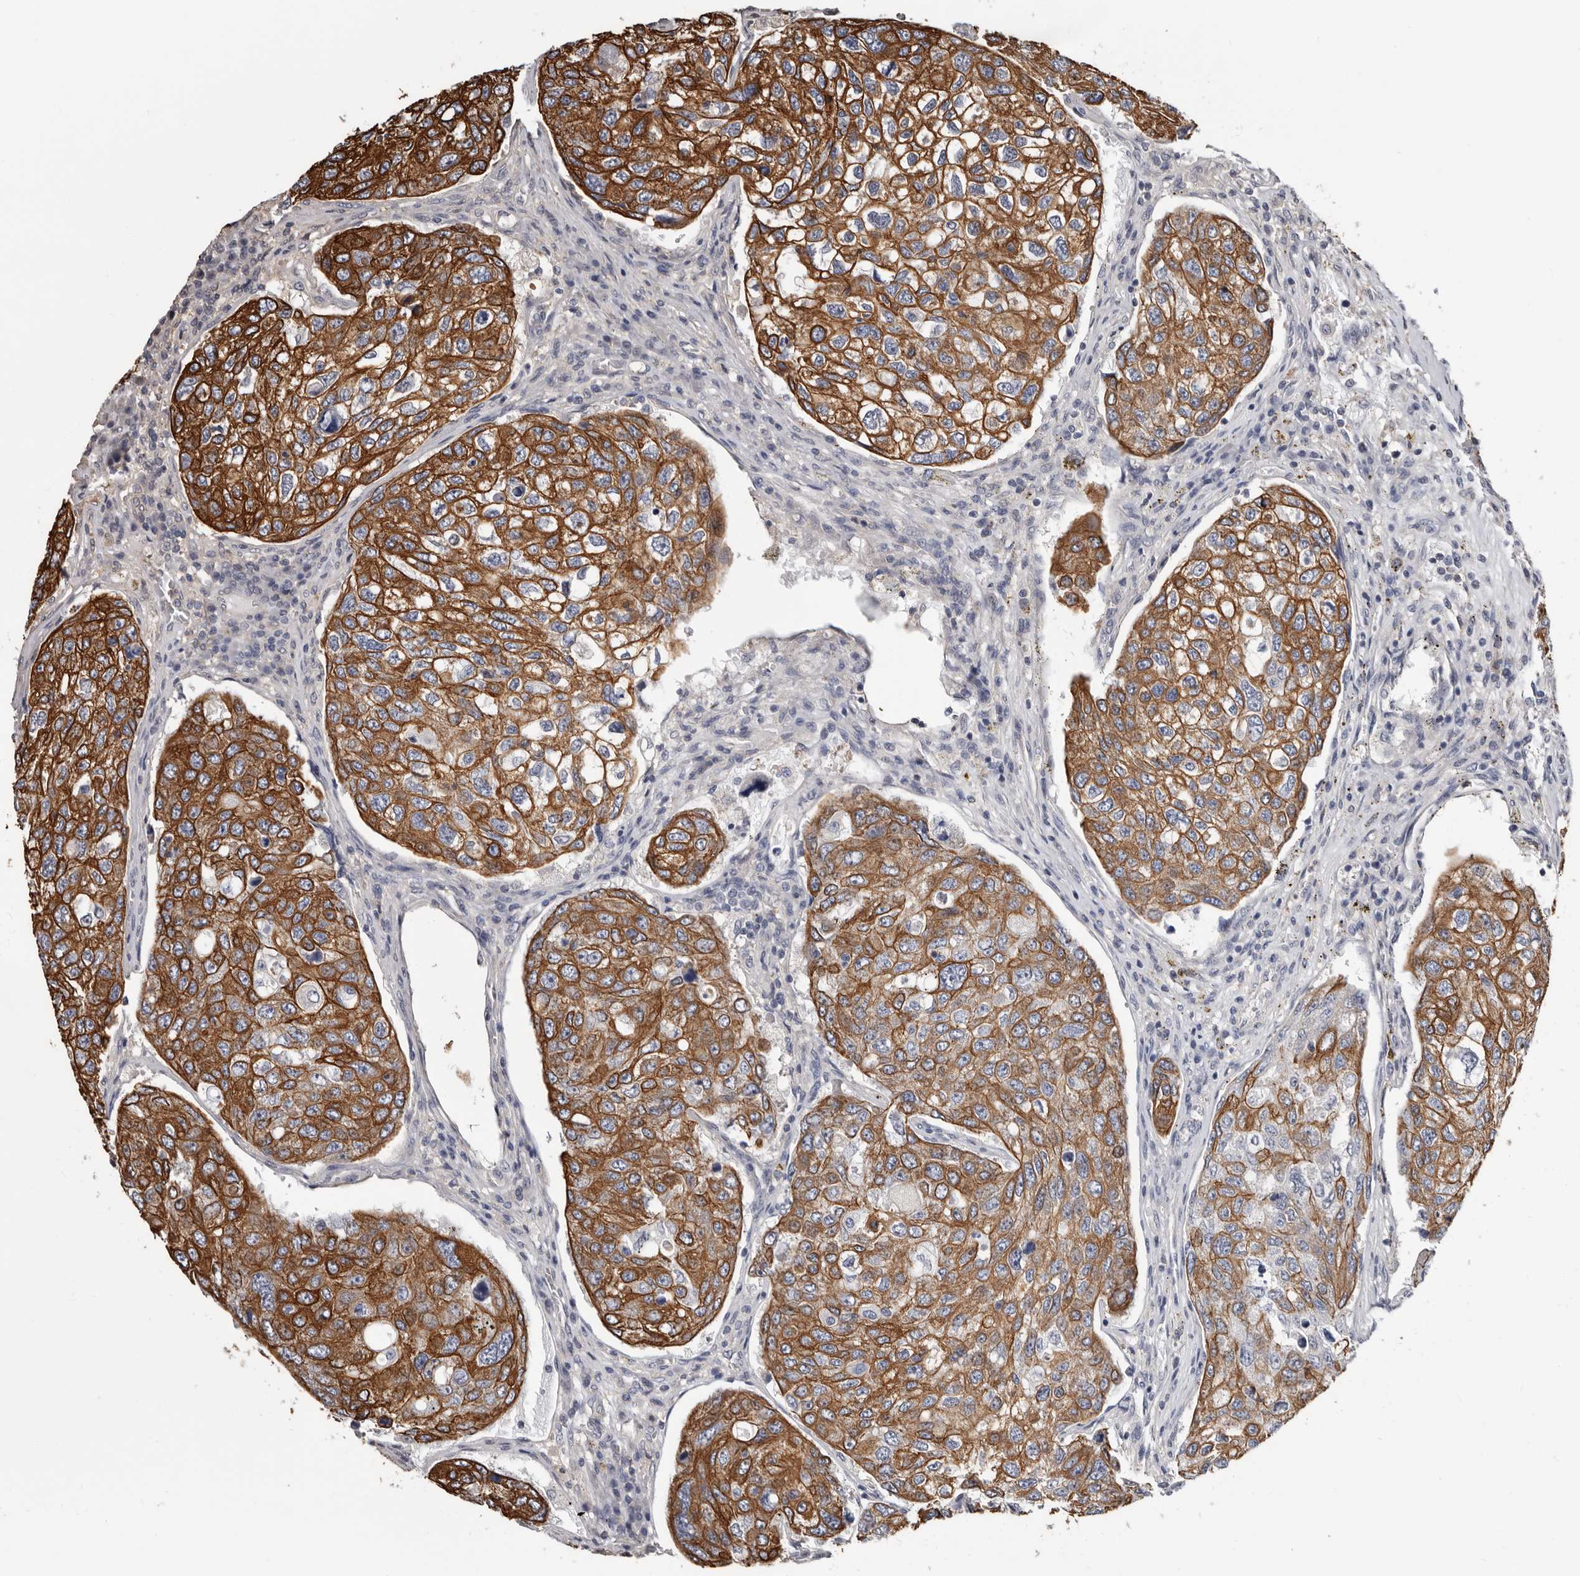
{"staining": {"intensity": "strong", "quantity": ">75%", "location": "cytoplasmic/membranous"}, "tissue": "urothelial cancer", "cell_type": "Tumor cells", "image_type": "cancer", "snomed": [{"axis": "morphology", "description": "Urothelial carcinoma, High grade"}, {"axis": "topography", "description": "Lymph node"}, {"axis": "topography", "description": "Urinary bladder"}], "caption": "Tumor cells demonstrate strong cytoplasmic/membranous expression in approximately >75% of cells in urothelial cancer.", "gene": "MRPL18", "patient": {"sex": "male", "age": 51}}